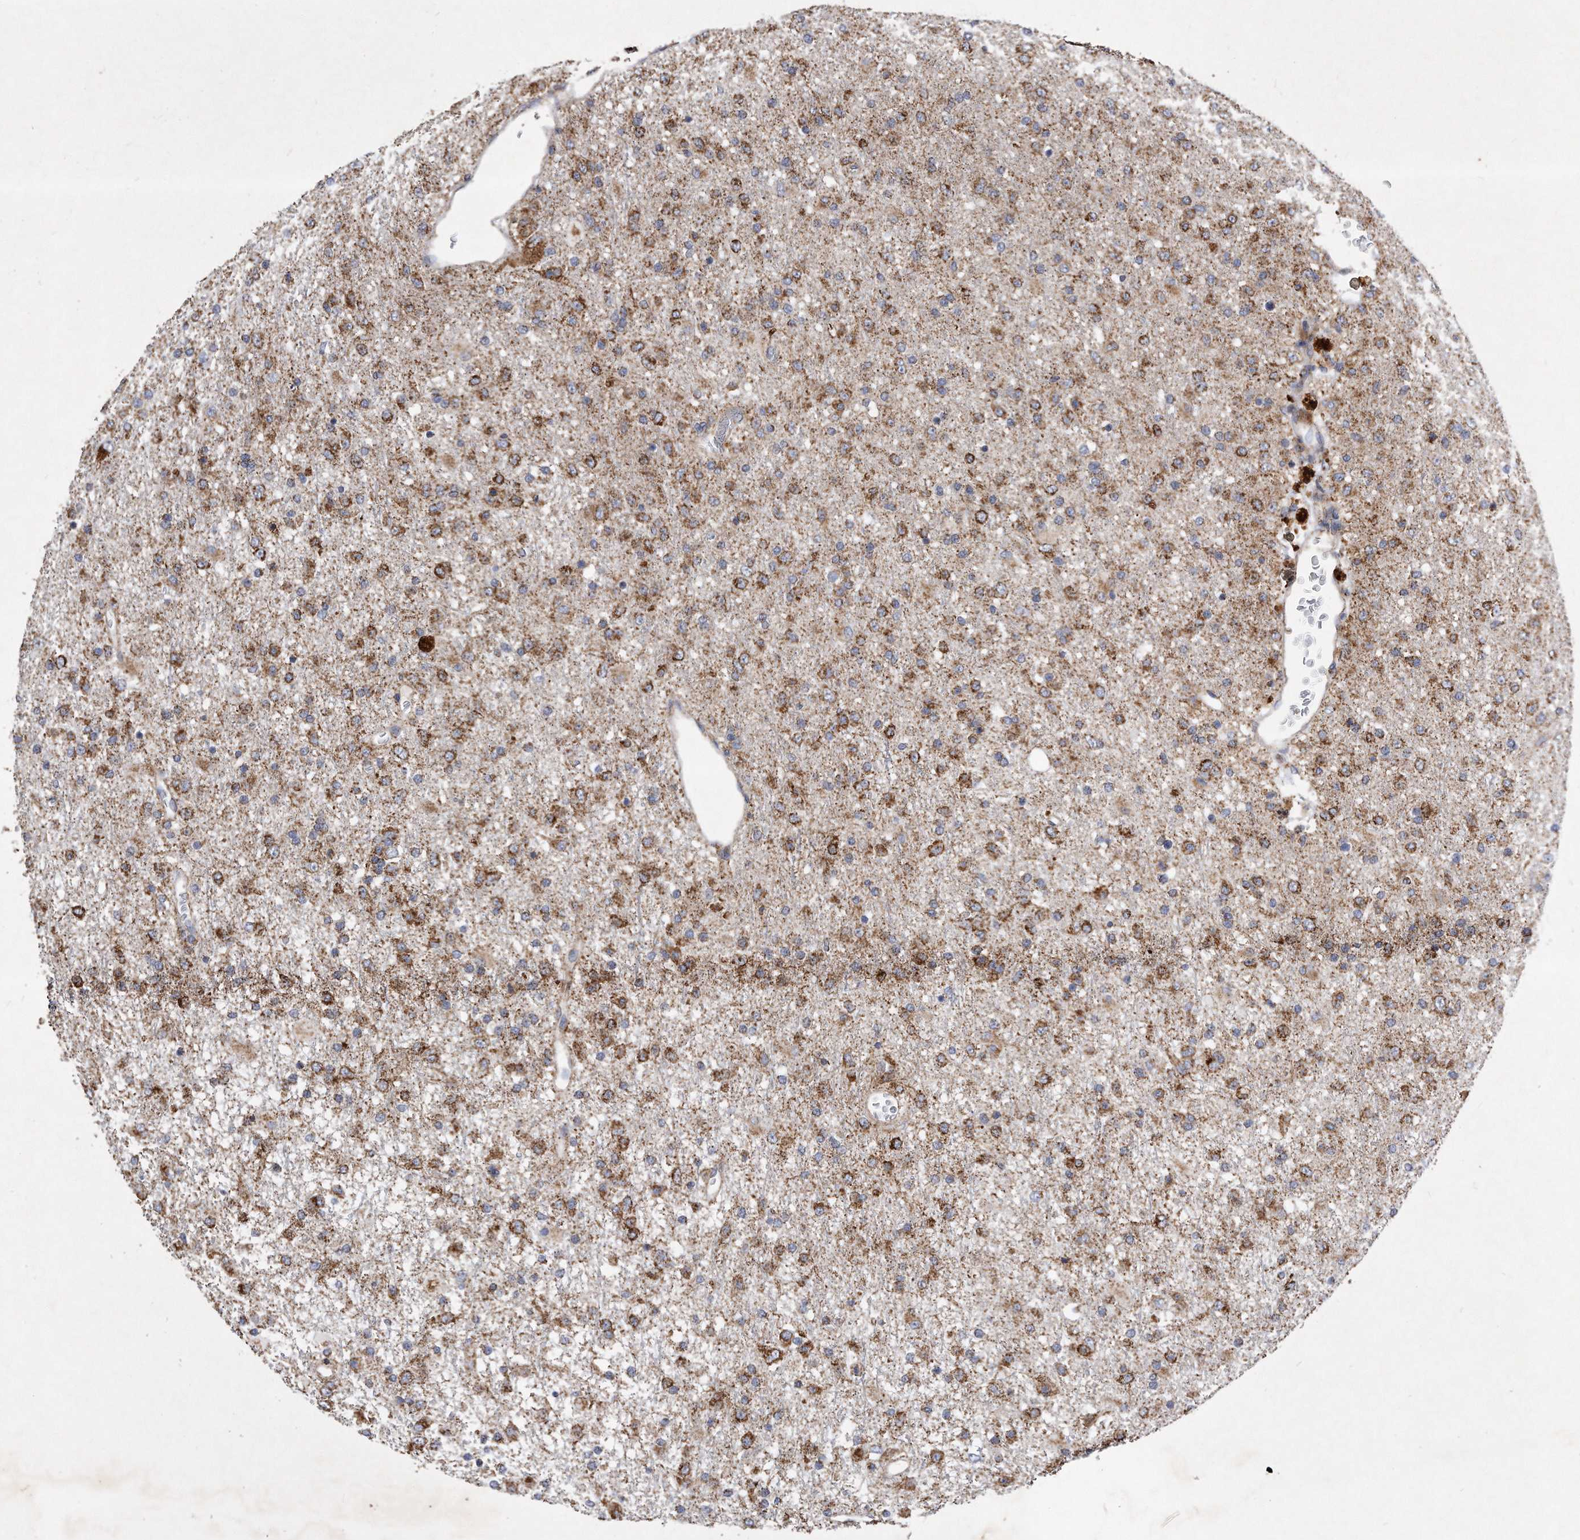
{"staining": {"intensity": "moderate", "quantity": ">75%", "location": "cytoplasmic/membranous"}, "tissue": "glioma", "cell_type": "Tumor cells", "image_type": "cancer", "snomed": [{"axis": "morphology", "description": "Glioma, malignant, Low grade"}, {"axis": "topography", "description": "Brain"}], "caption": "Immunohistochemistry (DAB) staining of malignant glioma (low-grade) shows moderate cytoplasmic/membranous protein positivity in about >75% of tumor cells. Nuclei are stained in blue.", "gene": "PPP5C", "patient": {"sex": "male", "age": 65}}